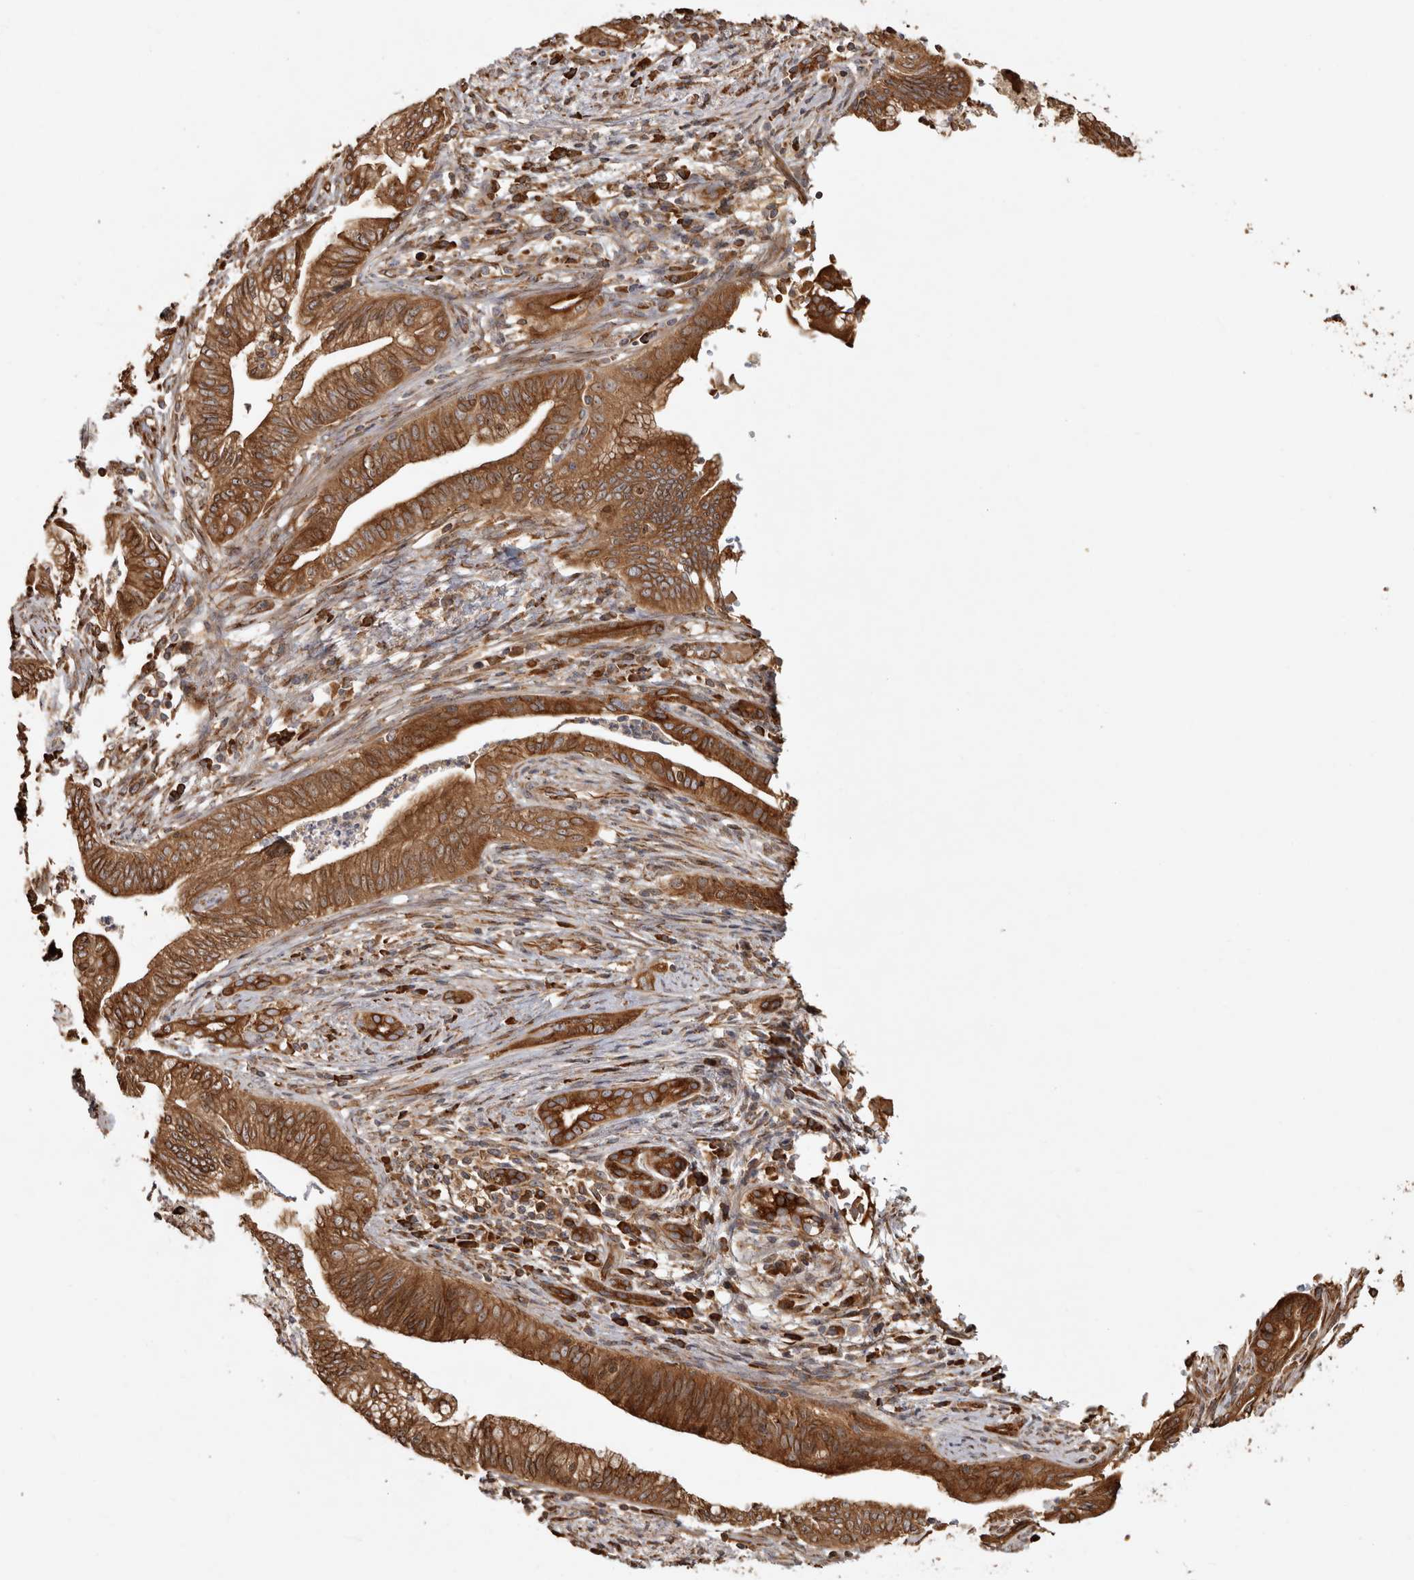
{"staining": {"intensity": "strong", "quantity": ">75%", "location": "cytoplasmic/membranous"}, "tissue": "pancreatic cancer", "cell_type": "Tumor cells", "image_type": "cancer", "snomed": [{"axis": "morphology", "description": "Adenocarcinoma, NOS"}, {"axis": "topography", "description": "Pancreas"}], "caption": "An image of pancreatic cancer stained for a protein exhibits strong cytoplasmic/membranous brown staining in tumor cells. The staining was performed using DAB (3,3'-diaminobenzidine), with brown indicating positive protein expression. Nuclei are stained blue with hematoxylin.", "gene": "CAMSAP2", "patient": {"sex": "male", "age": 58}}